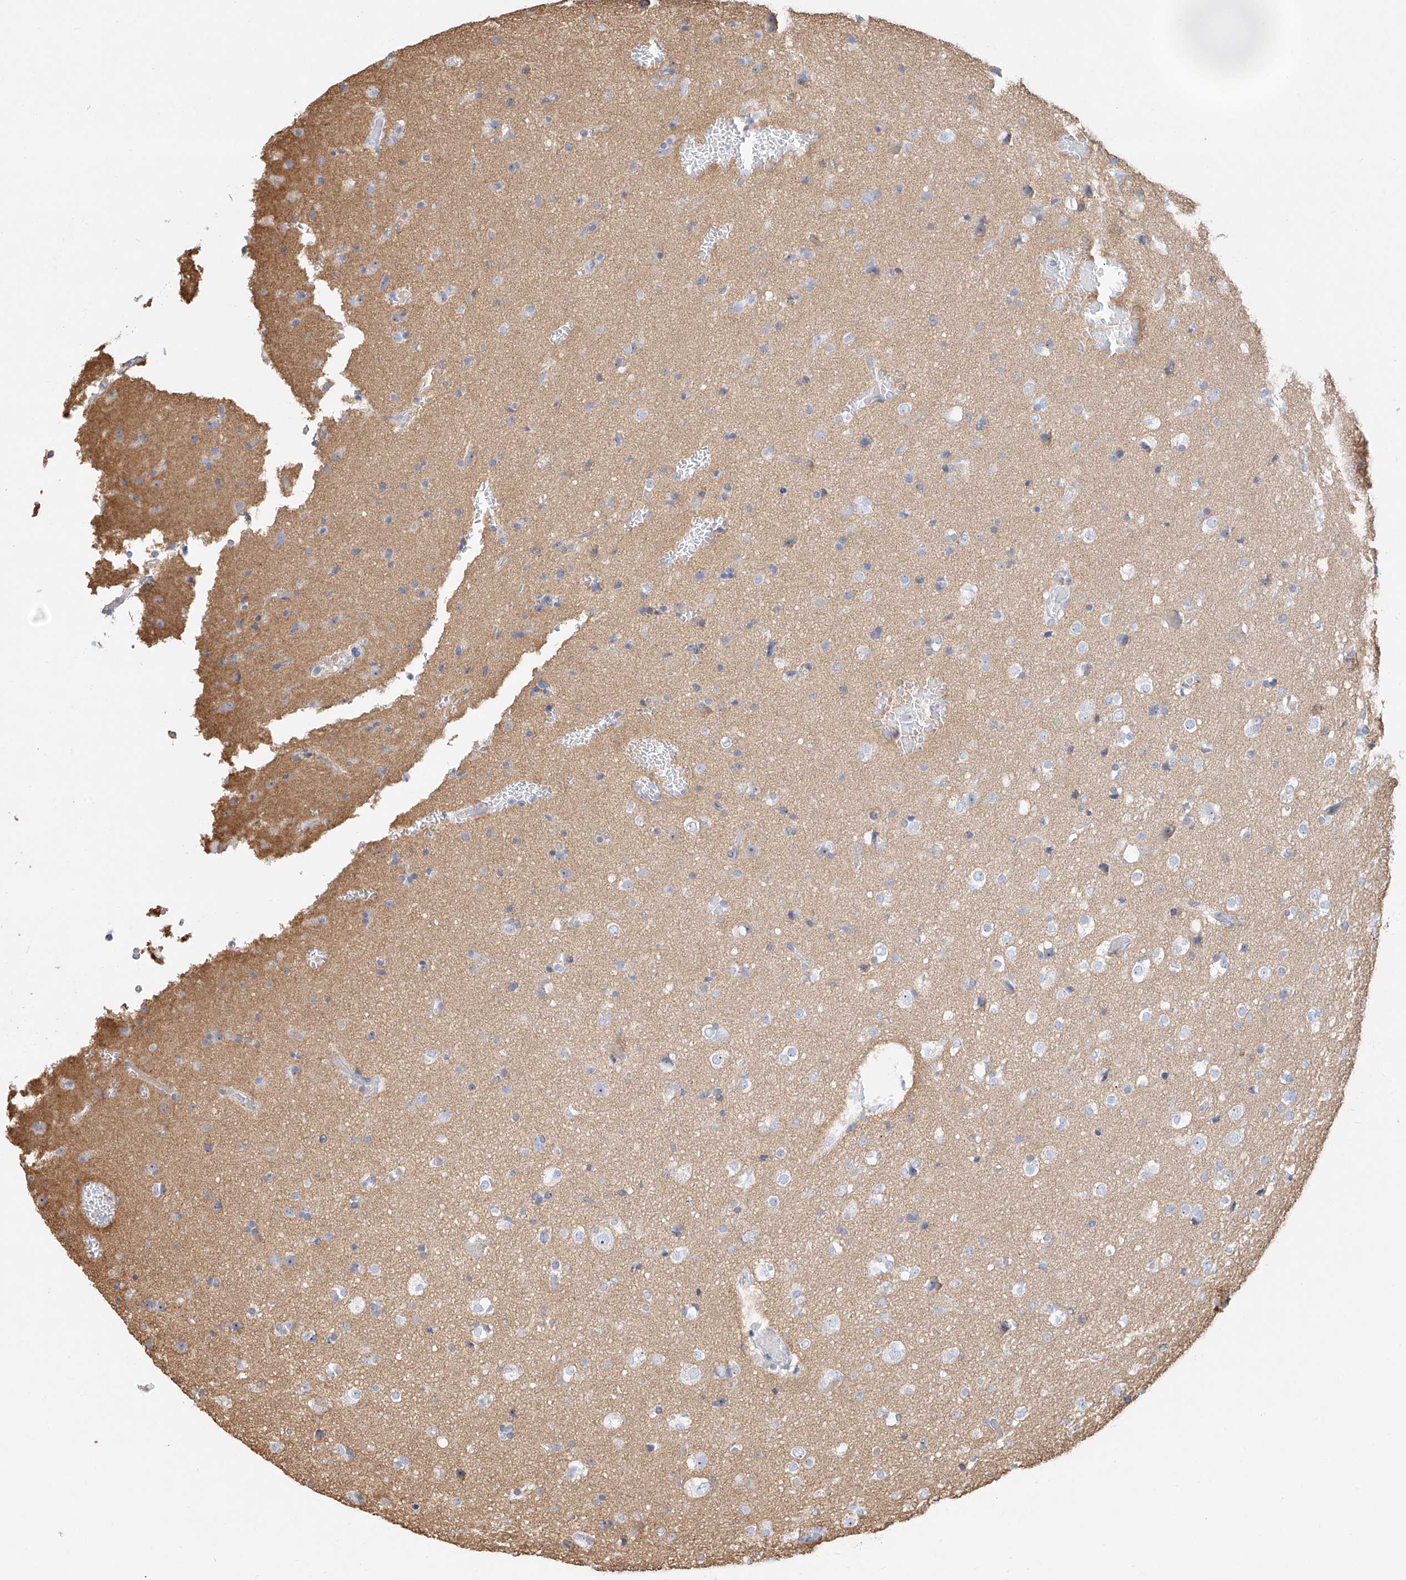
{"staining": {"intensity": "negative", "quantity": "none", "location": "none"}, "tissue": "glioma", "cell_type": "Tumor cells", "image_type": "cancer", "snomed": [{"axis": "morphology", "description": "Glioma, malignant, Low grade"}, {"axis": "topography", "description": "Brain"}], "caption": "Immunohistochemistry image of human glioma stained for a protein (brown), which exhibits no expression in tumor cells. The staining was performed using DAB to visualize the protein expression in brown, while the nuclei were stained in blue with hematoxylin (Magnification: 20x).", "gene": "SNU13", "patient": {"sex": "male", "age": 65}}